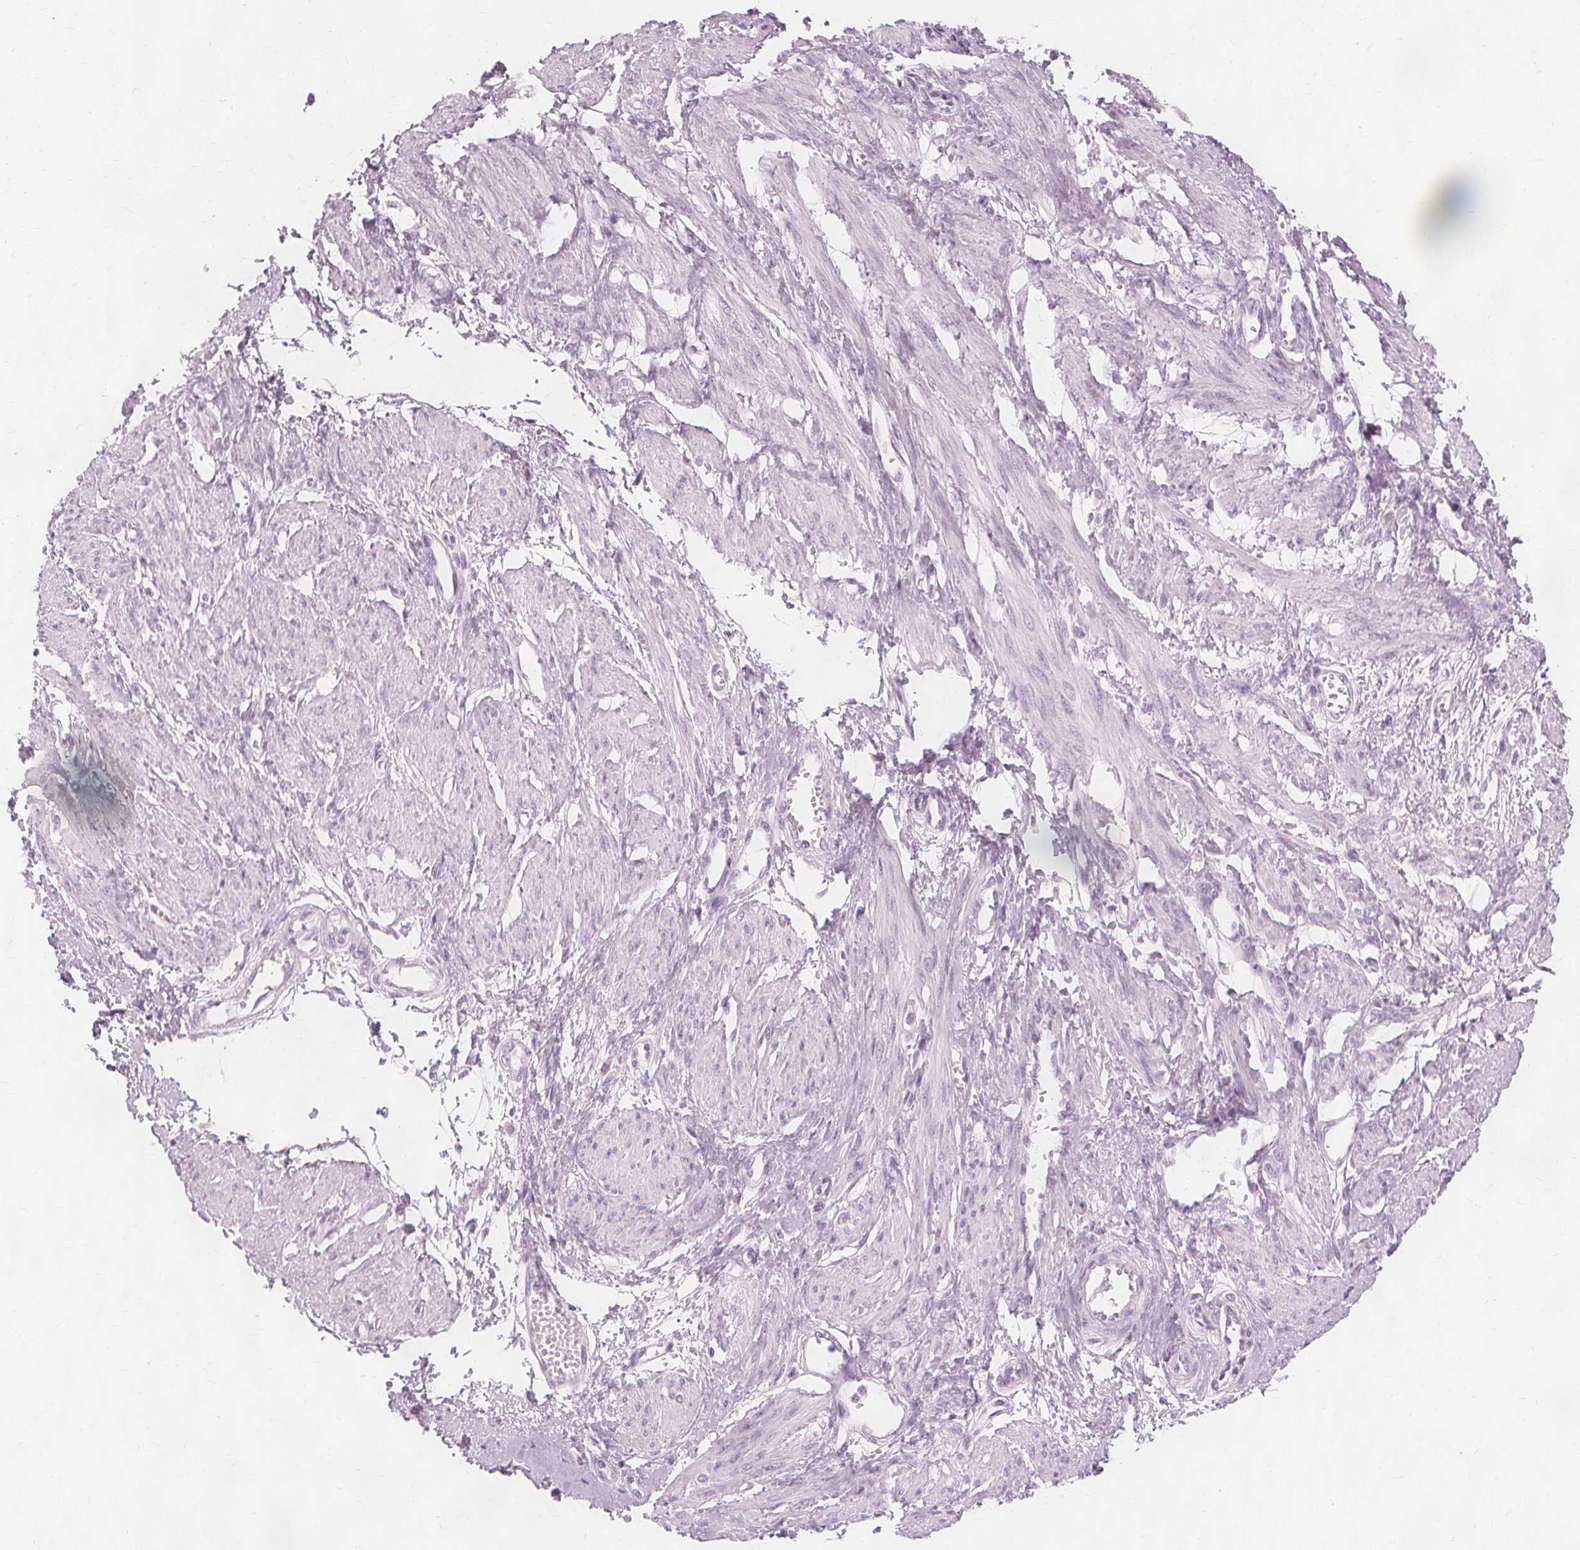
{"staining": {"intensity": "negative", "quantity": "none", "location": "none"}, "tissue": "smooth muscle", "cell_type": "Smooth muscle cells", "image_type": "normal", "snomed": [{"axis": "morphology", "description": "Normal tissue, NOS"}, {"axis": "topography", "description": "Smooth muscle"}, {"axis": "topography", "description": "Uterus"}], "caption": "Smooth muscle cells are negative for protein expression in normal human smooth muscle. (Brightfield microscopy of DAB (3,3'-diaminobenzidine) immunohistochemistry (IHC) at high magnification).", "gene": "TFF1", "patient": {"sex": "female", "age": 39}}